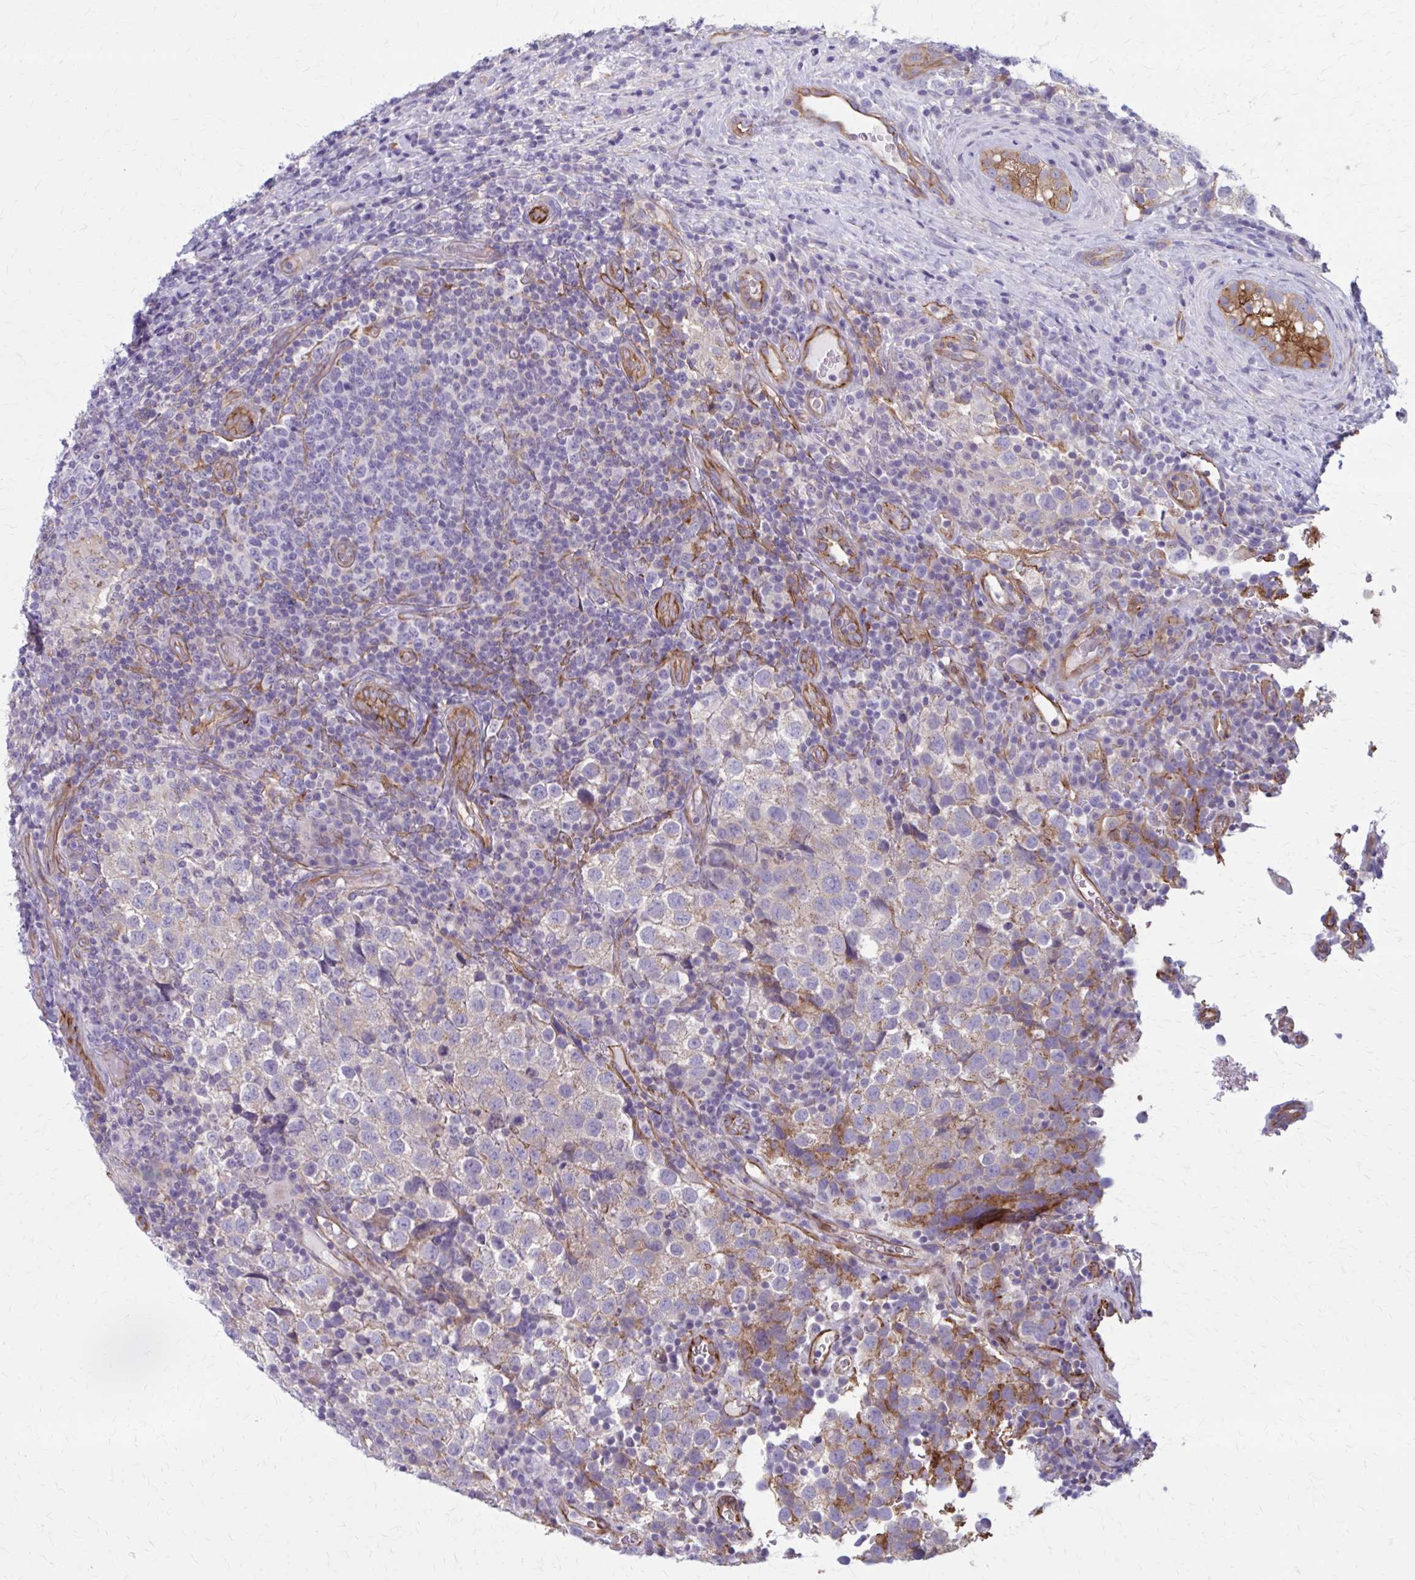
{"staining": {"intensity": "weak", "quantity": "25%-75%", "location": "cytoplasmic/membranous"}, "tissue": "testis cancer", "cell_type": "Tumor cells", "image_type": "cancer", "snomed": [{"axis": "morphology", "description": "Seminoma, NOS"}, {"axis": "topography", "description": "Testis"}], "caption": "DAB (3,3'-diaminobenzidine) immunohistochemical staining of testis seminoma shows weak cytoplasmic/membranous protein expression in about 25%-75% of tumor cells. The protein is stained brown, and the nuclei are stained in blue (DAB IHC with brightfield microscopy, high magnification).", "gene": "ZDHHC7", "patient": {"sex": "male", "age": 34}}